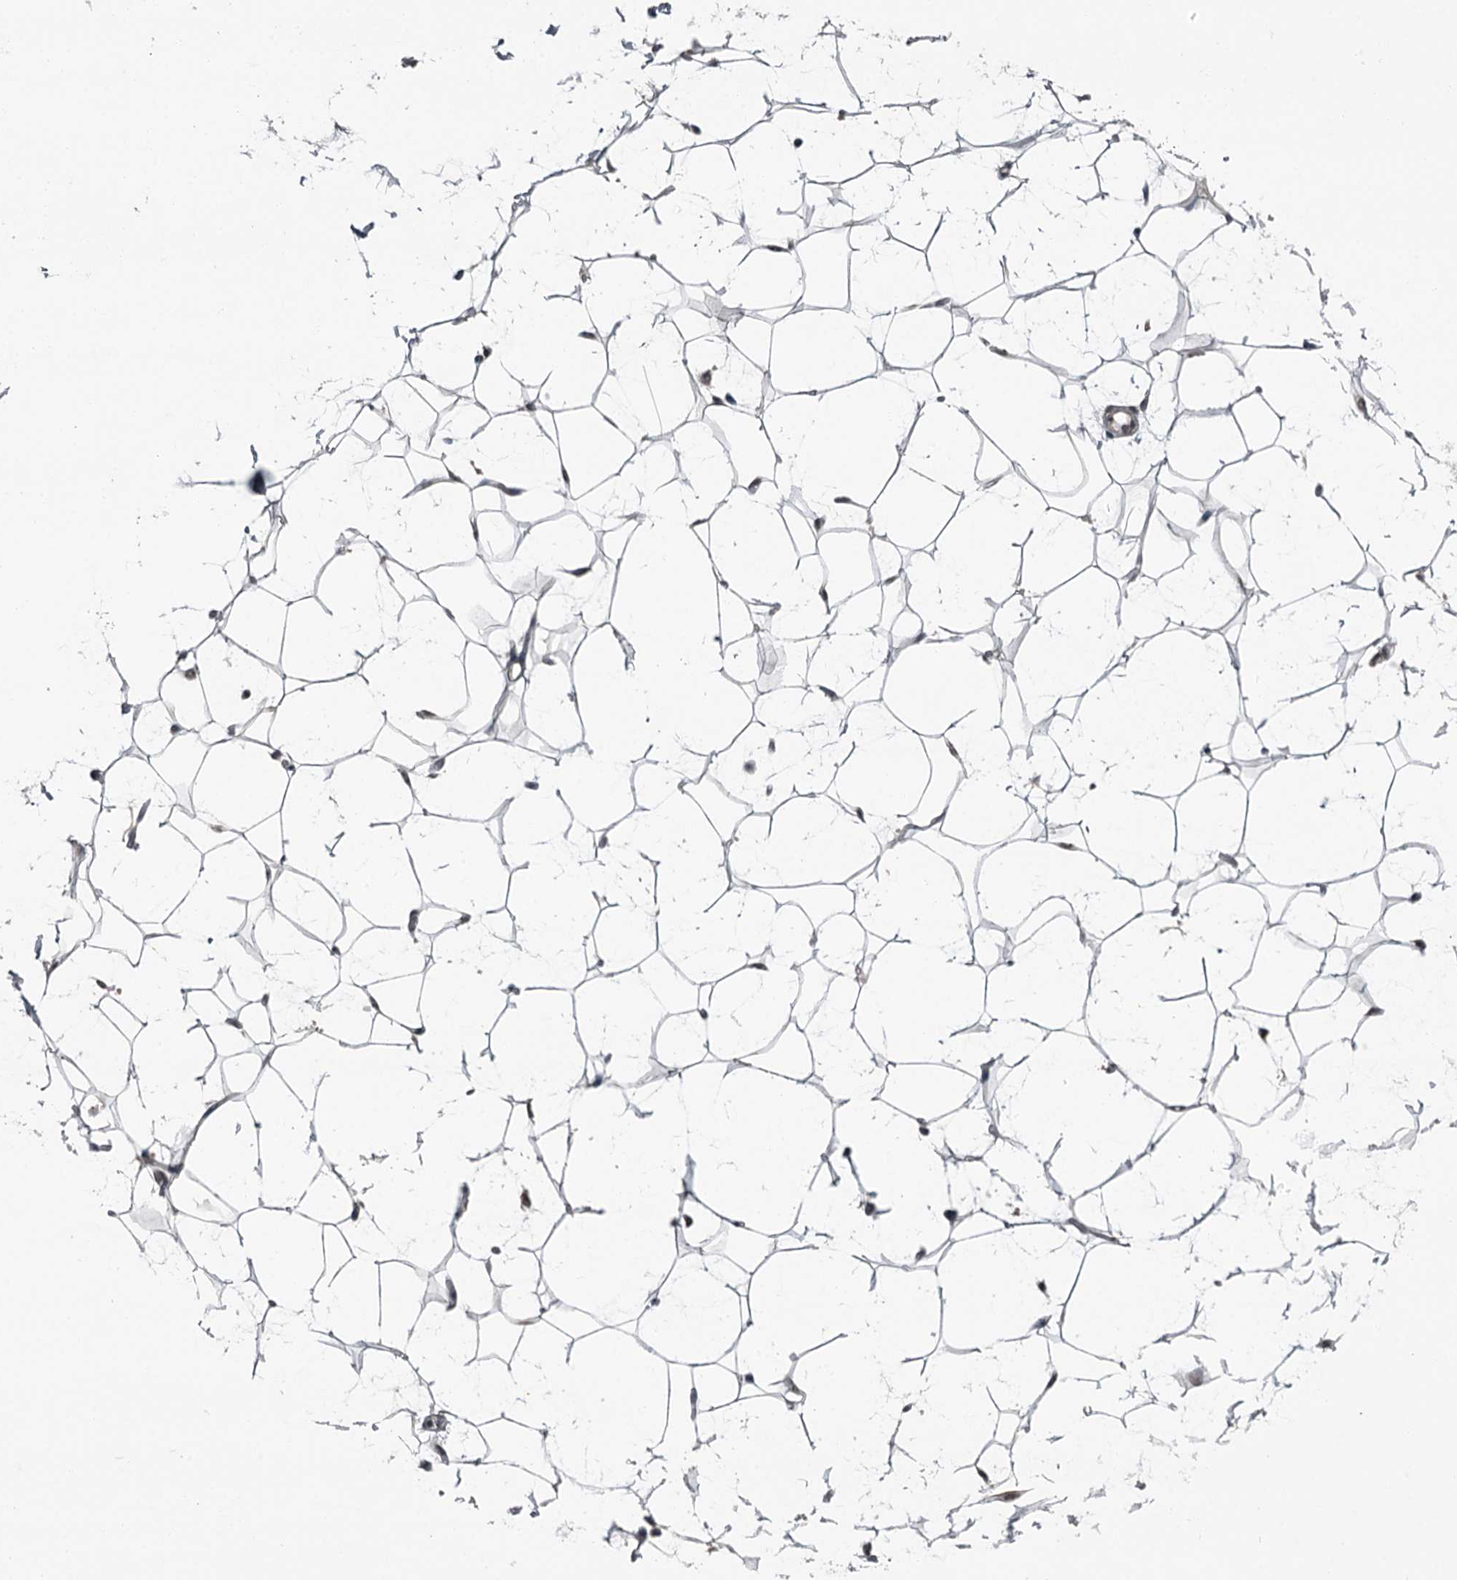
{"staining": {"intensity": "negative", "quantity": "none", "location": "none"}, "tissue": "adipose tissue", "cell_type": "Adipocytes", "image_type": "normal", "snomed": [{"axis": "morphology", "description": "Normal tissue, NOS"}, {"axis": "topography", "description": "Breast"}], "caption": "This image is of benign adipose tissue stained with IHC to label a protein in brown with the nuclei are counter-stained blue. There is no expression in adipocytes. (Brightfield microscopy of DAB (3,3'-diaminobenzidine) immunohistochemistry (IHC) at high magnification).", "gene": "EXOSC1", "patient": {"sex": "female", "age": 26}}